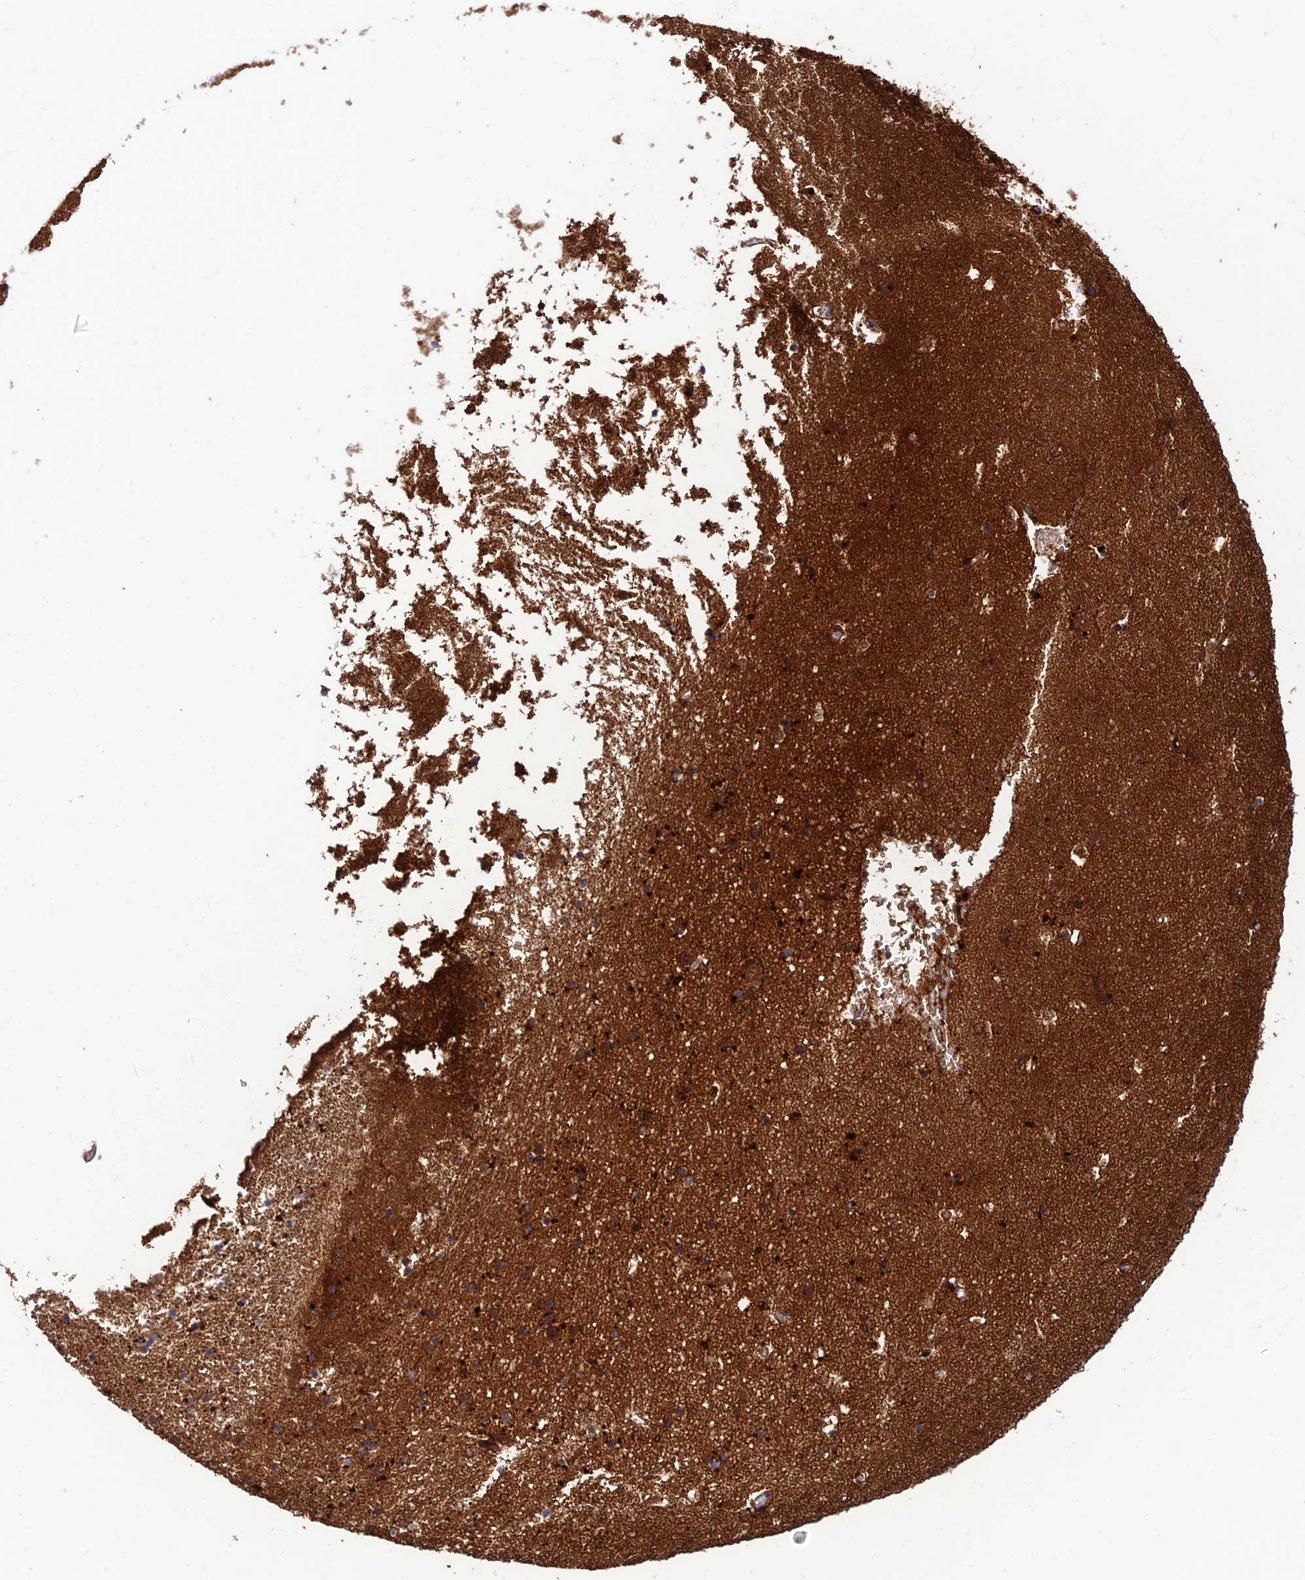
{"staining": {"intensity": "moderate", "quantity": ">75%", "location": "cytoplasmic/membranous,nuclear"}, "tissue": "hippocampus", "cell_type": "Glial cells", "image_type": "normal", "snomed": [{"axis": "morphology", "description": "Normal tissue, NOS"}, {"axis": "topography", "description": "Hippocampus"}], "caption": "Moderate cytoplasmic/membranous,nuclear protein positivity is present in approximately >75% of glial cells in hippocampus.", "gene": "MKKS", "patient": {"sex": "female", "age": 52}}